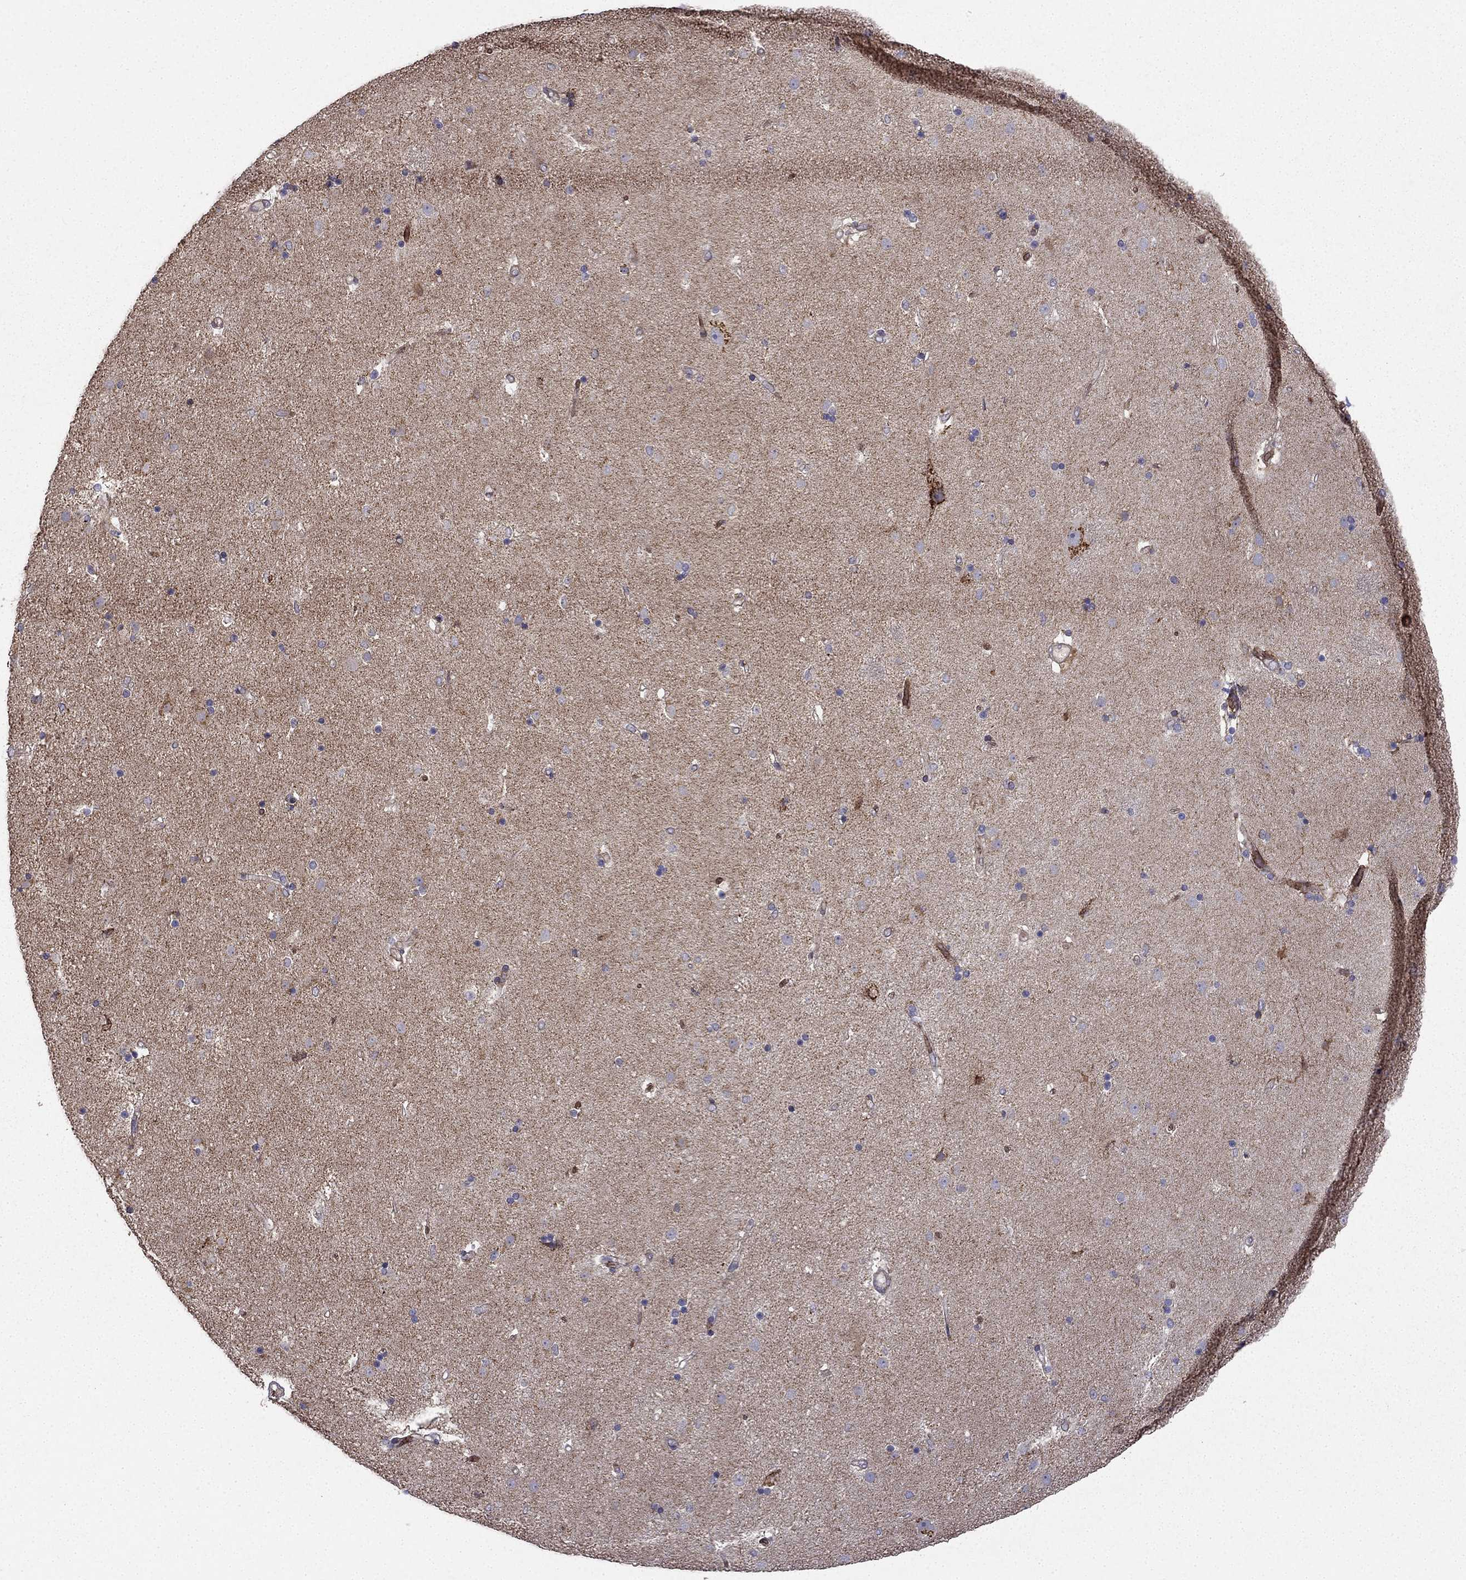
{"staining": {"intensity": "negative", "quantity": "none", "location": "none"}, "tissue": "caudate", "cell_type": "Glial cells", "image_type": "normal", "snomed": [{"axis": "morphology", "description": "Normal tissue, NOS"}, {"axis": "topography", "description": "Lateral ventricle wall"}], "caption": "Glial cells show no significant protein positivity in normal caudate. The staining is performed using DAB brown chromogen with nuclei counter-stained in using hematoxylin.", "gene": "B4GALT7", "patient": {"sex": "female", "age": 71}}